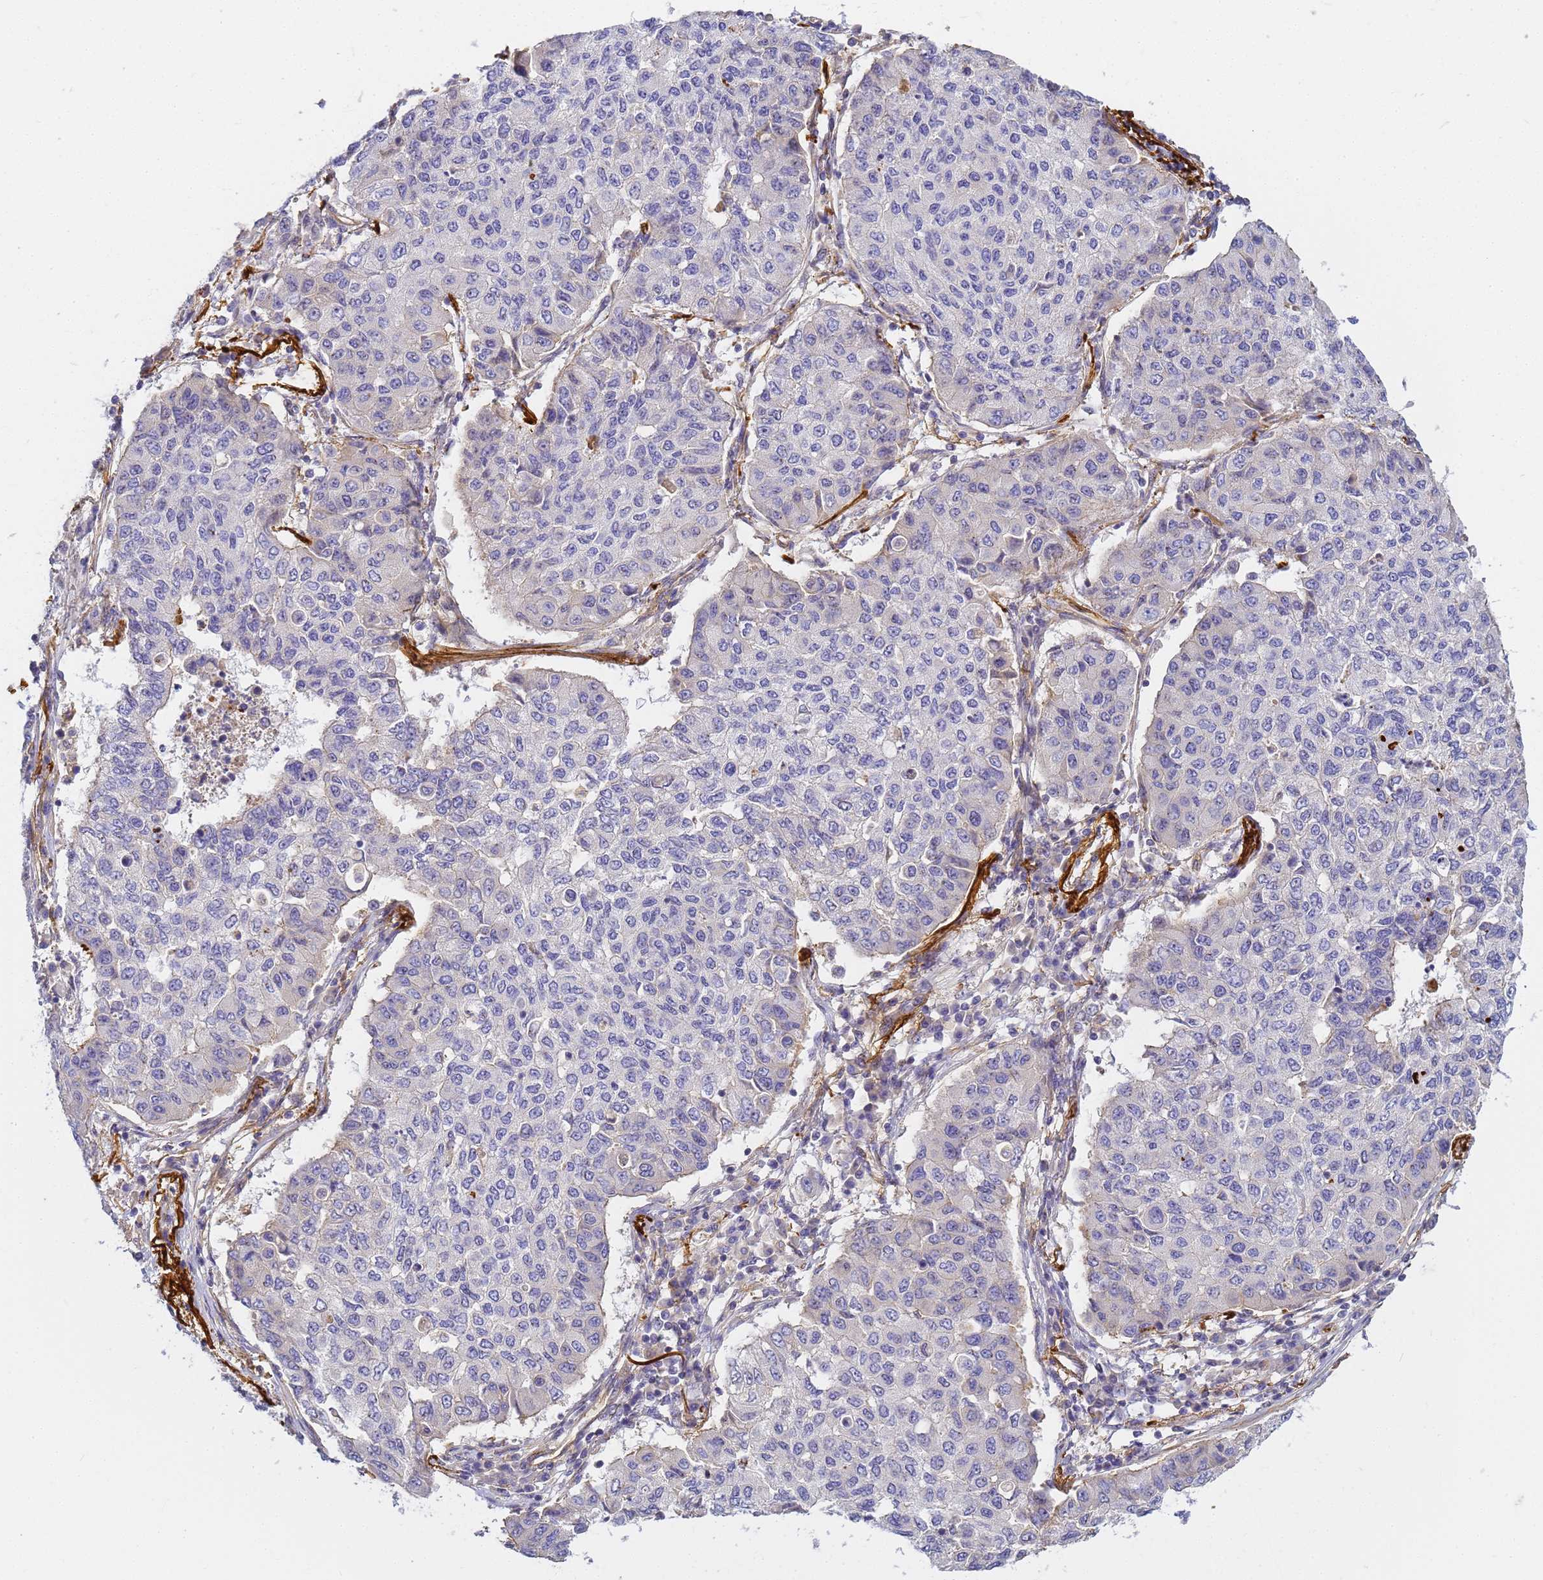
{"staining": {"intensity": "negative", "quantity": "none", "location": "none"}, "tissue": "lung cancer", "cell_type": "Tumor cells", "image_type": "cancer", "snomed": [{"axis": "morphology", "description": "Squamous cell carcinoma, NOS"}, {"axis": "topography", "description": "Lung"}], "caption": "The immunohistochemistry (IHC) histopathology image has no significant expression in tumor cells of lung squamous cell carcinoma tissue.", "gene": "MYL12A", "patient": {"sex": "male", "age": 74}}